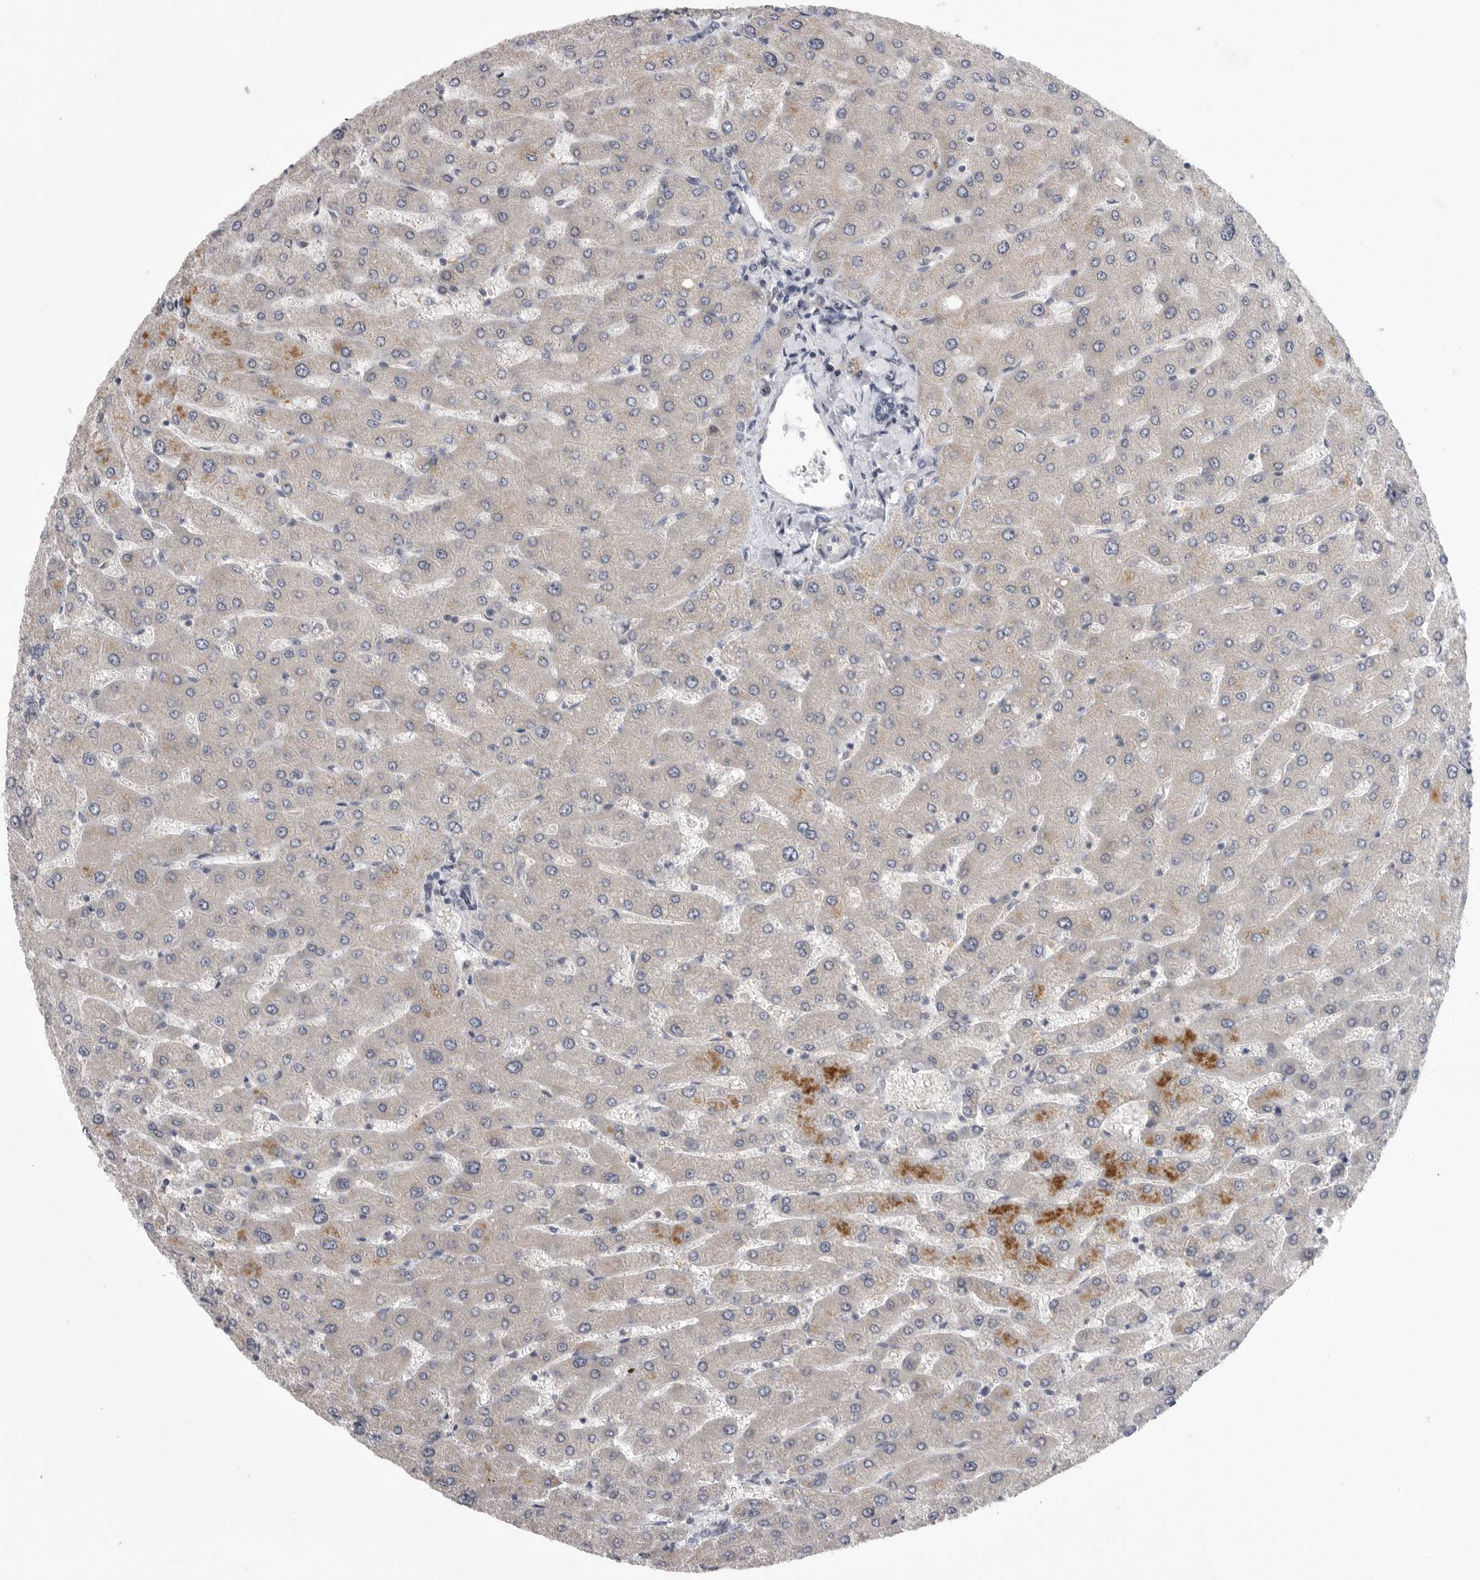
{"staining": {"intensity": "negative", "quantity": "none", "location": "none"}, "tissue": "liver", "cell_type": "Cholangiocytes", "image_type": "normal", "snomed": [{"axis": "morphology", "description": "Normal tissue, NOS"}, {"axis": "topography", "description": "Liver"}], "caption": "This is an immunohistochemistry image of benign liver. There is no expression in cholangiocytes.", "gene": "FBXO43", "patient": {"sex": "male", "age": 55}}